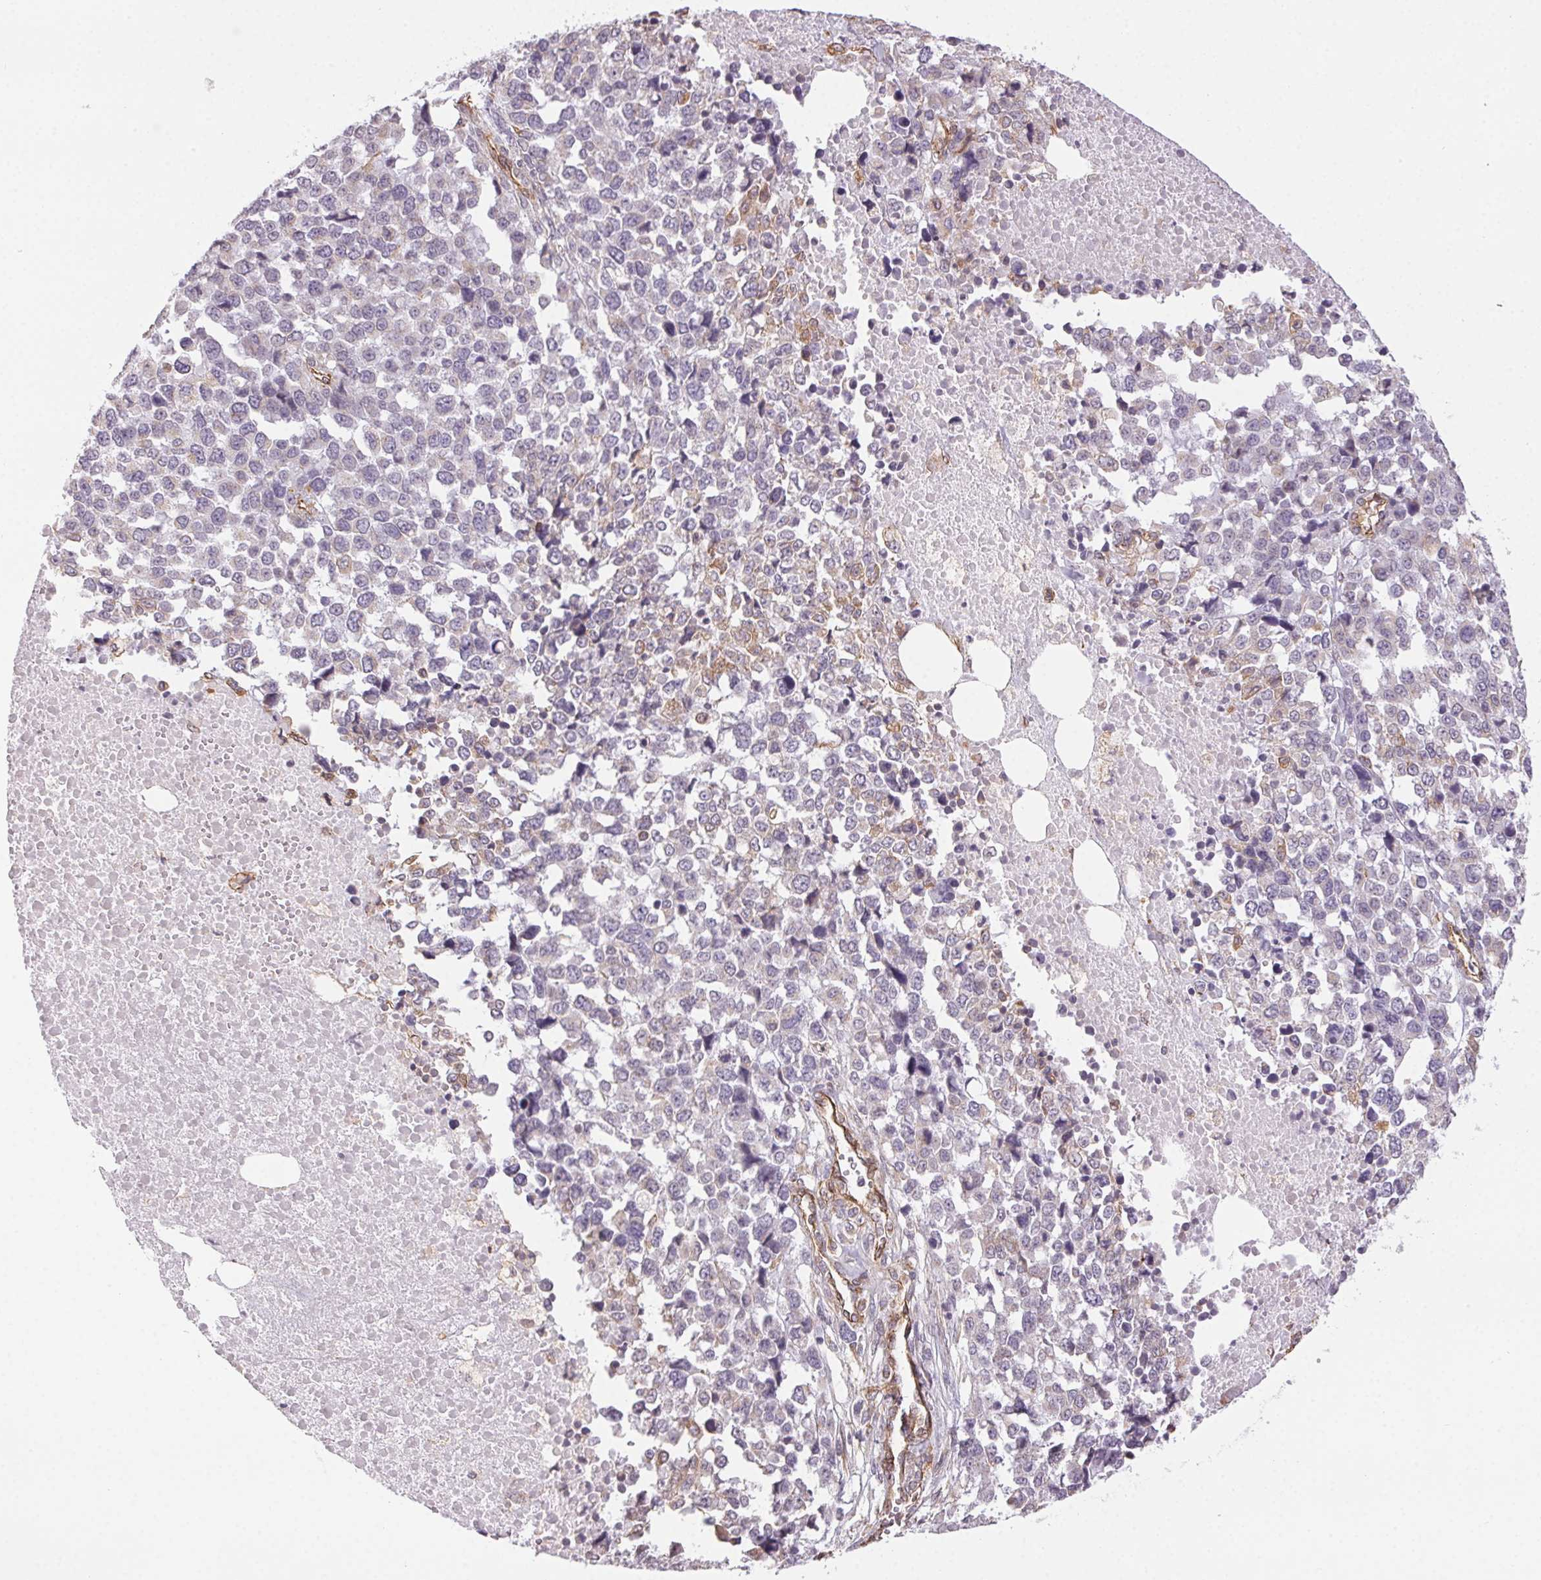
{"staining": {"intensity": "negative", "quantity": "none", "location": "none"}, "tissue": "melanoma", "cell_type": "Tumor cells", "image_type": "cancer", "snomed": [{"axis": "morphology", "description": "Malignant melanoma, Metastatic site"}, {"axis": "topography", "description": "Skin"}], "caption": "Tumor cells are negative for brown protein staining in malignant melanoma (metastatic site).", "gene": "PLA2G4F", "patient": {"sex": "male", "age": 84}}